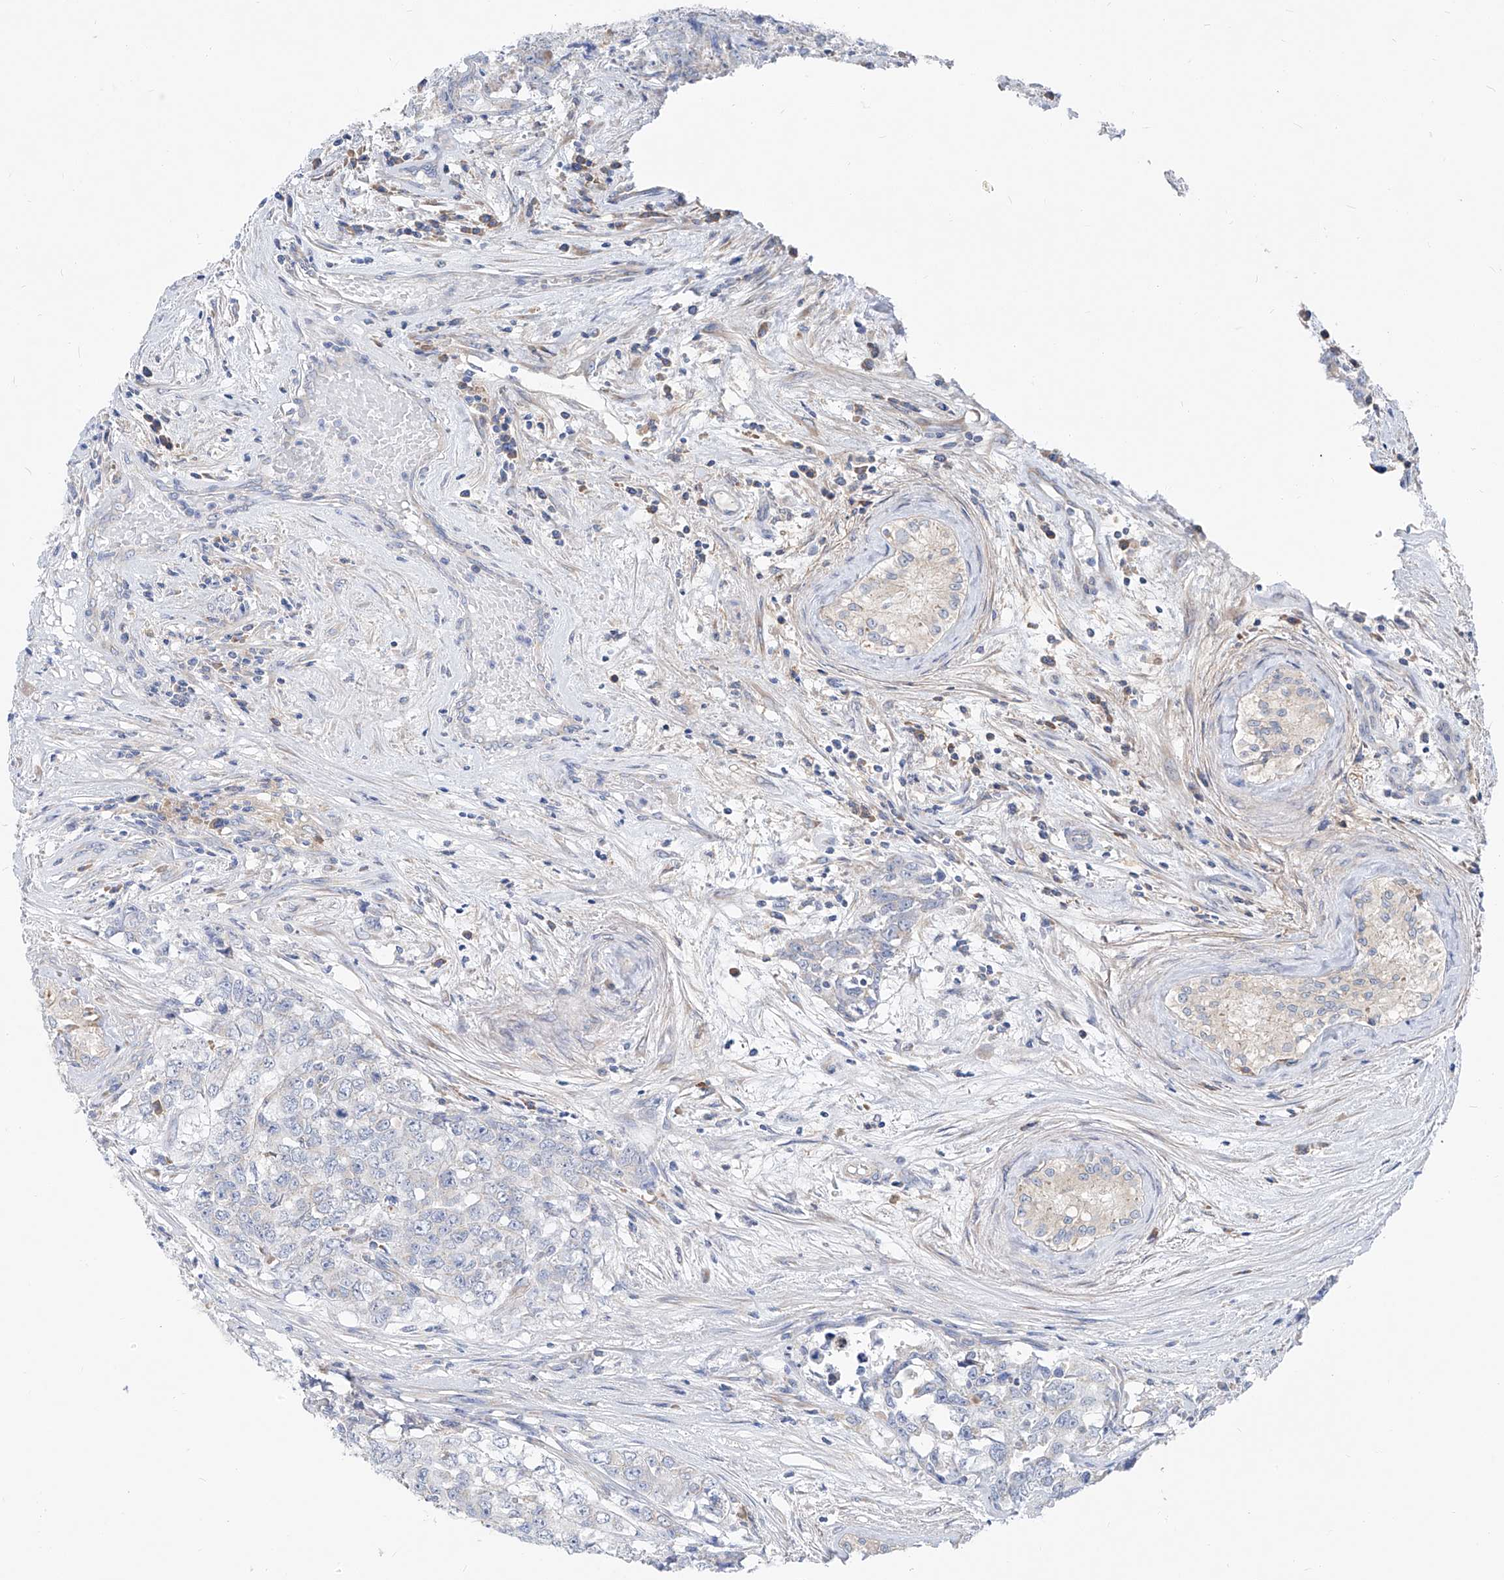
{"staining": {"intensity": "negative", "quantity": "none", "location": "none"}, "tissue": "testis cancer", "cell_type": "Tumor cells", "image_type": "cancer", "snomed": [{"axis": "morphology", "description": "Carcinoma, Embryonal, NOS"}, {"axis": "topography", "description": "Testis"}], "caption": "This is an immunohistochemistry (IHC) photomicrograph of human testis cancer (embryonal carcinoma). There is no expression in tumor cells.", "gene": "UFL1", "patient": {"sex": "male", "age": 28}}